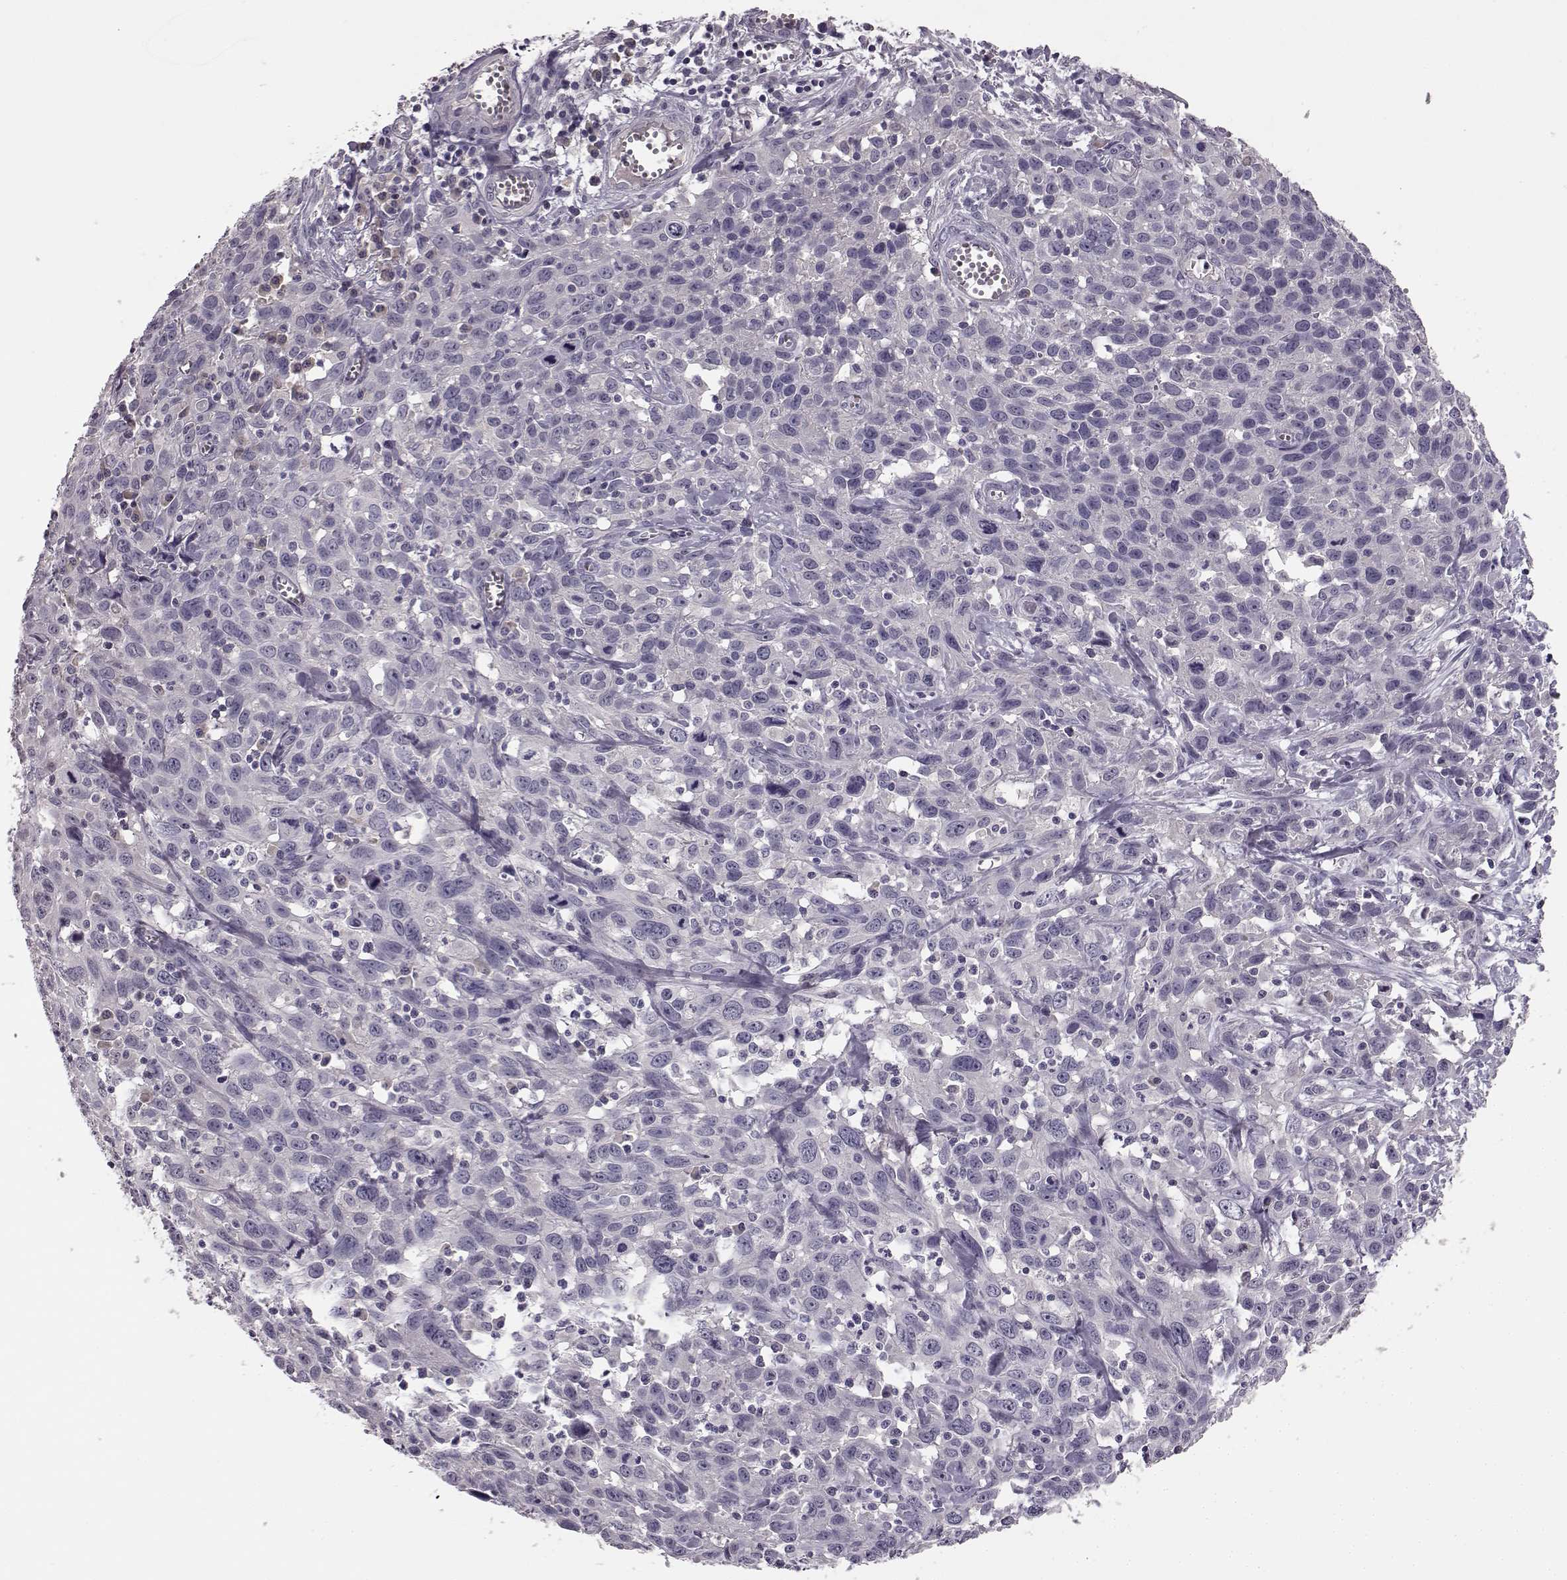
{"staining": {"intensity": "negative", "quantity": "none", "location": "none"}, "tissue": "cervical cancer", "cell_type": "Tumor cells", "image_type": "cancer", "snomed": [{"axis": "morphology", "description": "Squamous cell carcinoma, NOS"}, {"axis": "topography", "description": "Cervix"}], "caption": "This photomicrograph is of cervical cancer stained with immunohistochemistry to label a protein in brown with the nuclei are counter-stained blue. There is no staining in tumor cells.", "gene": "BFSP2", "patient": {"sex": "female", "age": 38}}